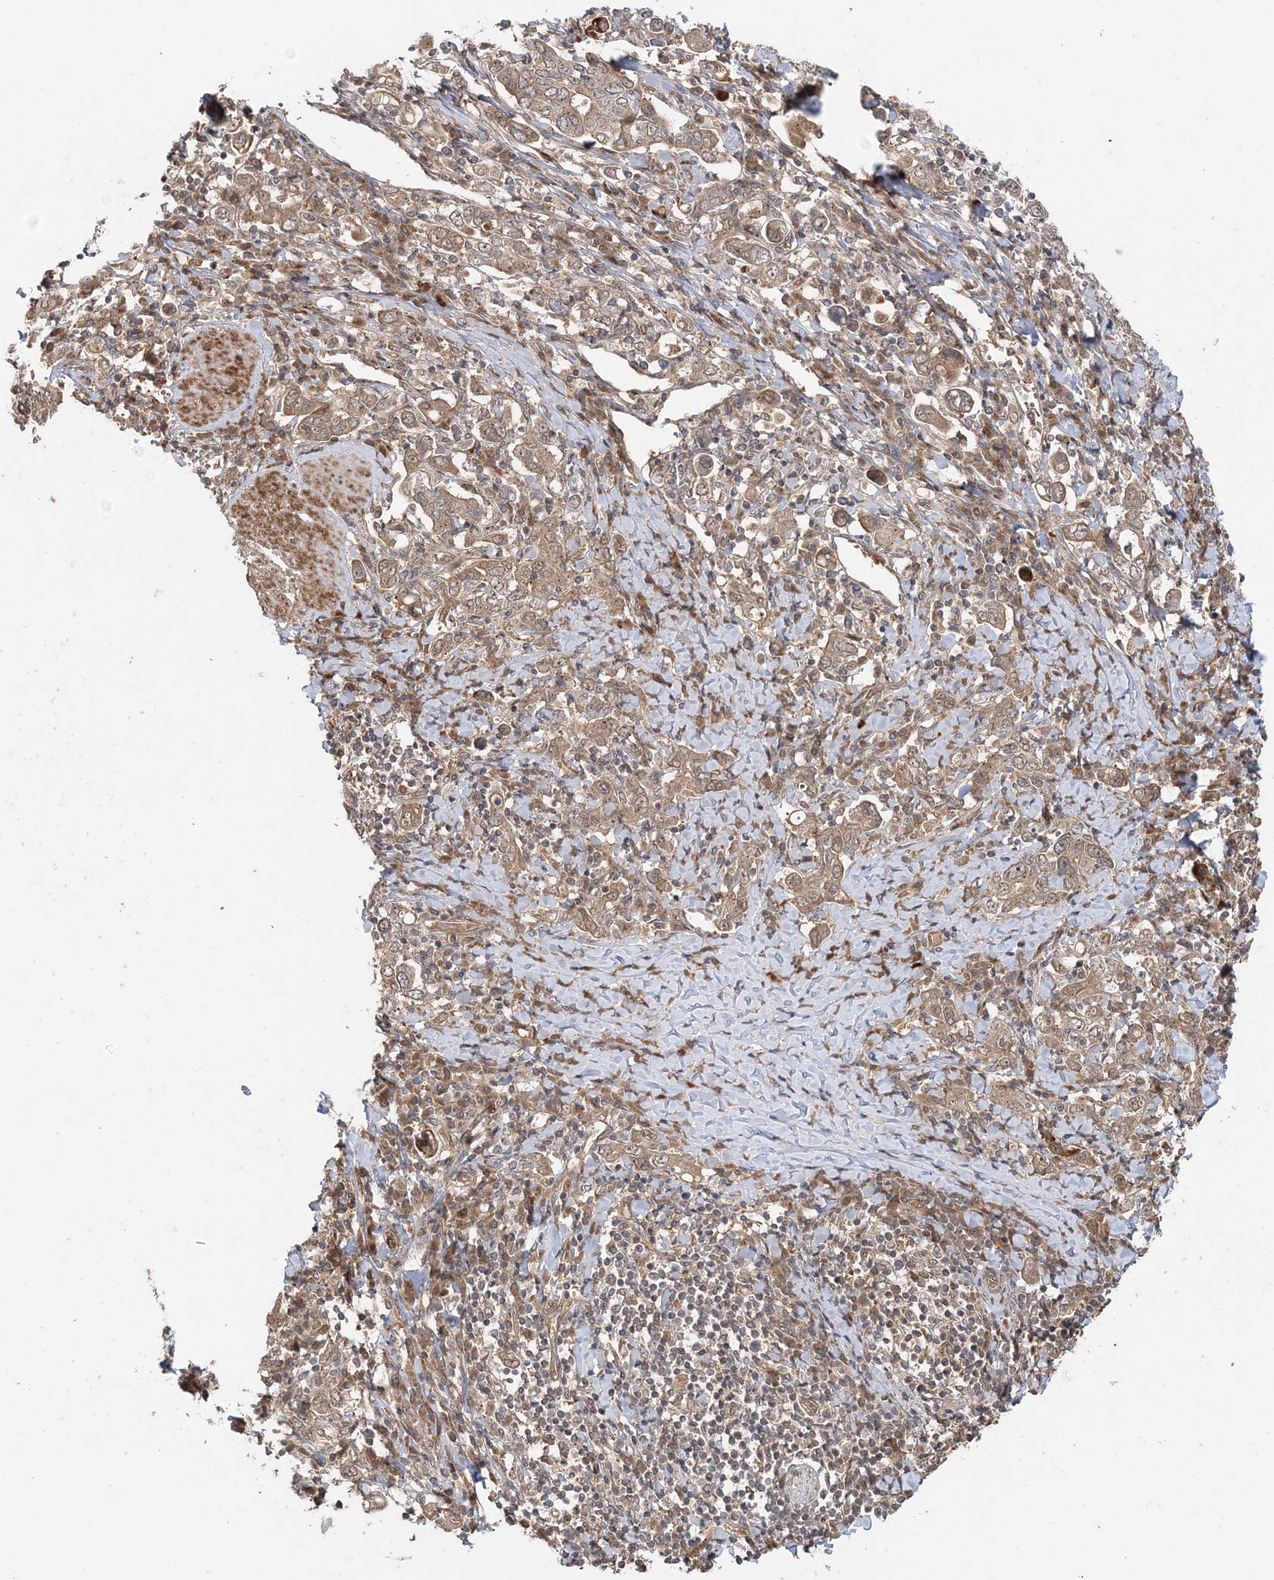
{"staining": {"intensity": "weak", "quantity": ">75%", "location": "cytoplasmic/membranous"}, "tissue": "stomach cancer", "cell_type": "Tumor cells", "image_type": "cancer", "snomed": [{"axis": "morphology", "description": "Adenocarcinoma, NOS"}, {"axis": "topography", "description": "Stomach, upper"}], "caption": "Tumor cells display low levels of weak cytoplasmic/membranous expression in about >75% of cells in human adenocarcinoma (stomach). (DAB (3,3'-diaminobenzidine) IHC, brown staining for protein, blue staining for nuclei).", "gene": "UBTD2", "patient": {"sex": "male", "age": 62}}